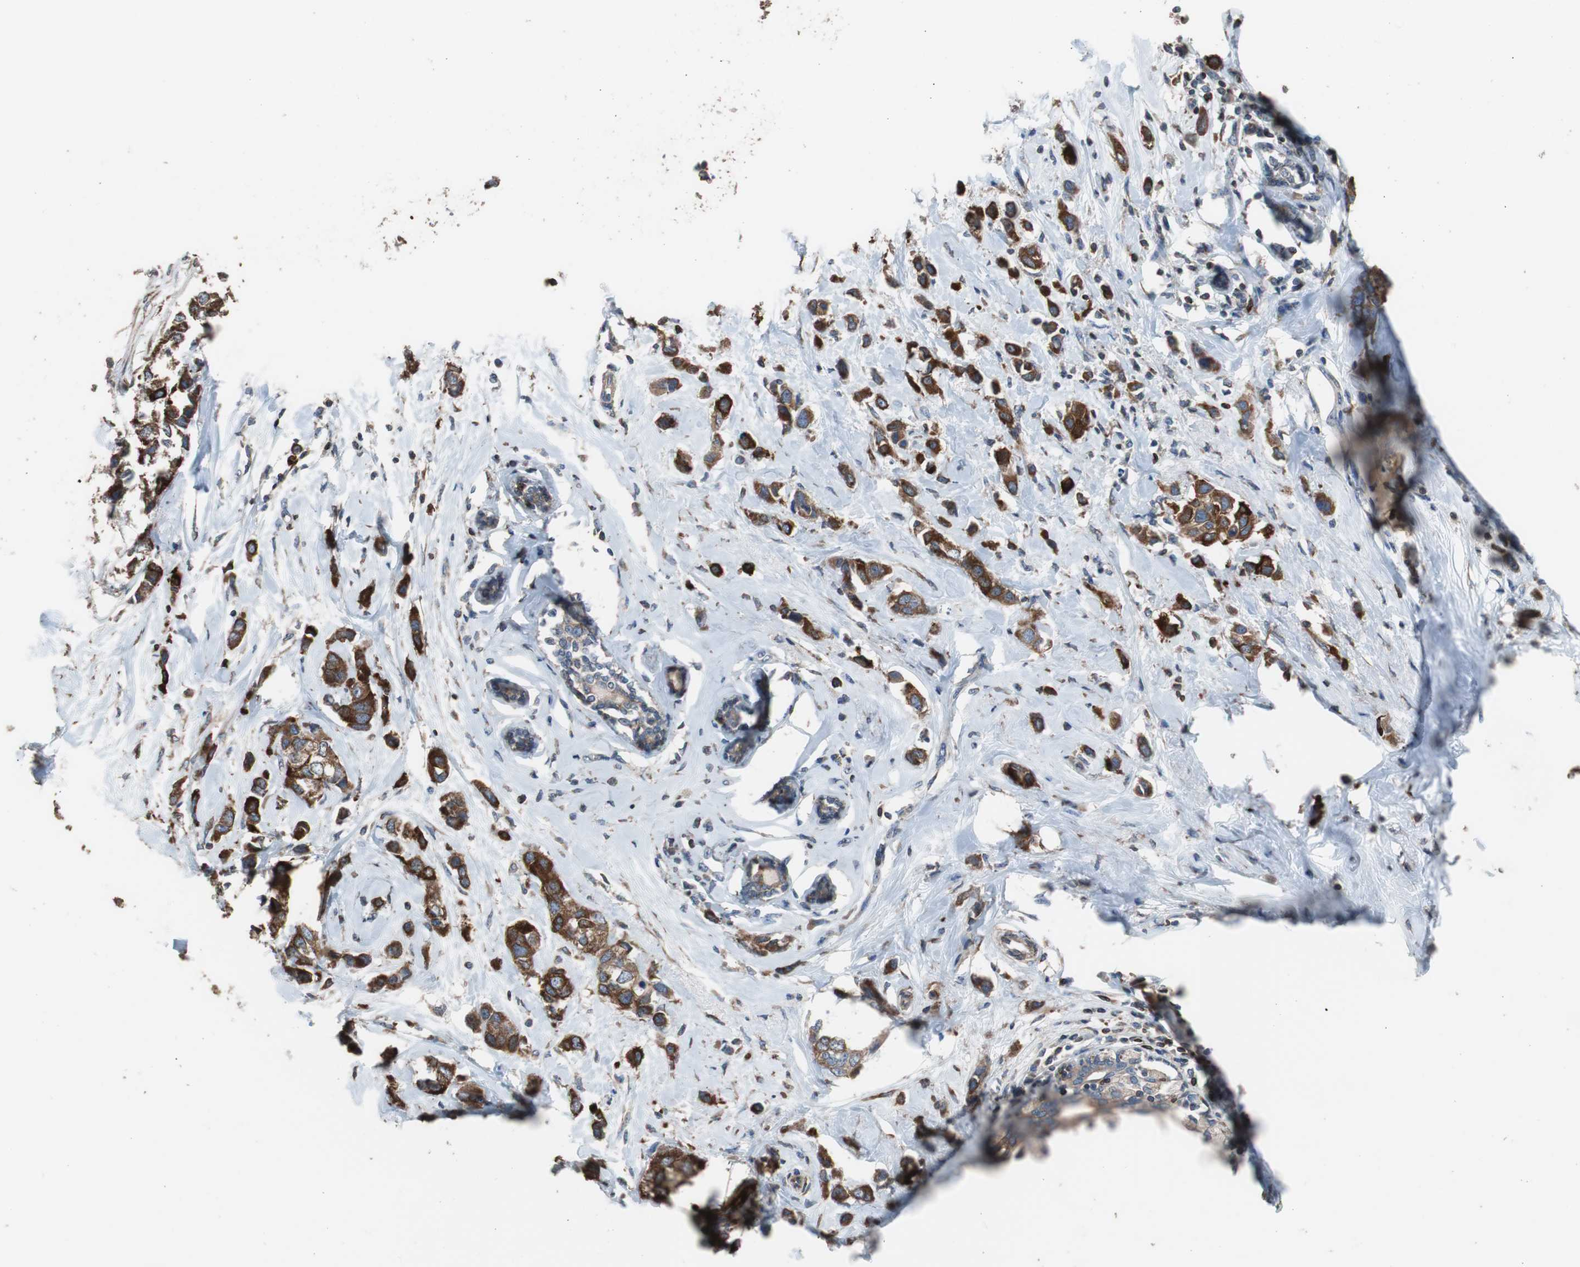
{"staining": {"intensity": "strong", "quantity": ">75%", "location": "cytoplasmic/membranous"}, "tissue": "breast cancer", "cell_type": "Tumor cells", "image_type": "cancer", "snomed": [{"axis": "morphology", "description": "Duct carcinoma"}, {"axis": "topography", "description": "Breast"}], "caption": "Protein staining shows strong cytoplasmic/membranous expression in approximately >75% of tumor cells in breast cancer (infiltrating ductal carcinoma). The protein is shown in brown color, while the nuclei are stained blue.", "gene": "PBXIP1", "patient": {"sex": "female", "age": 50}}